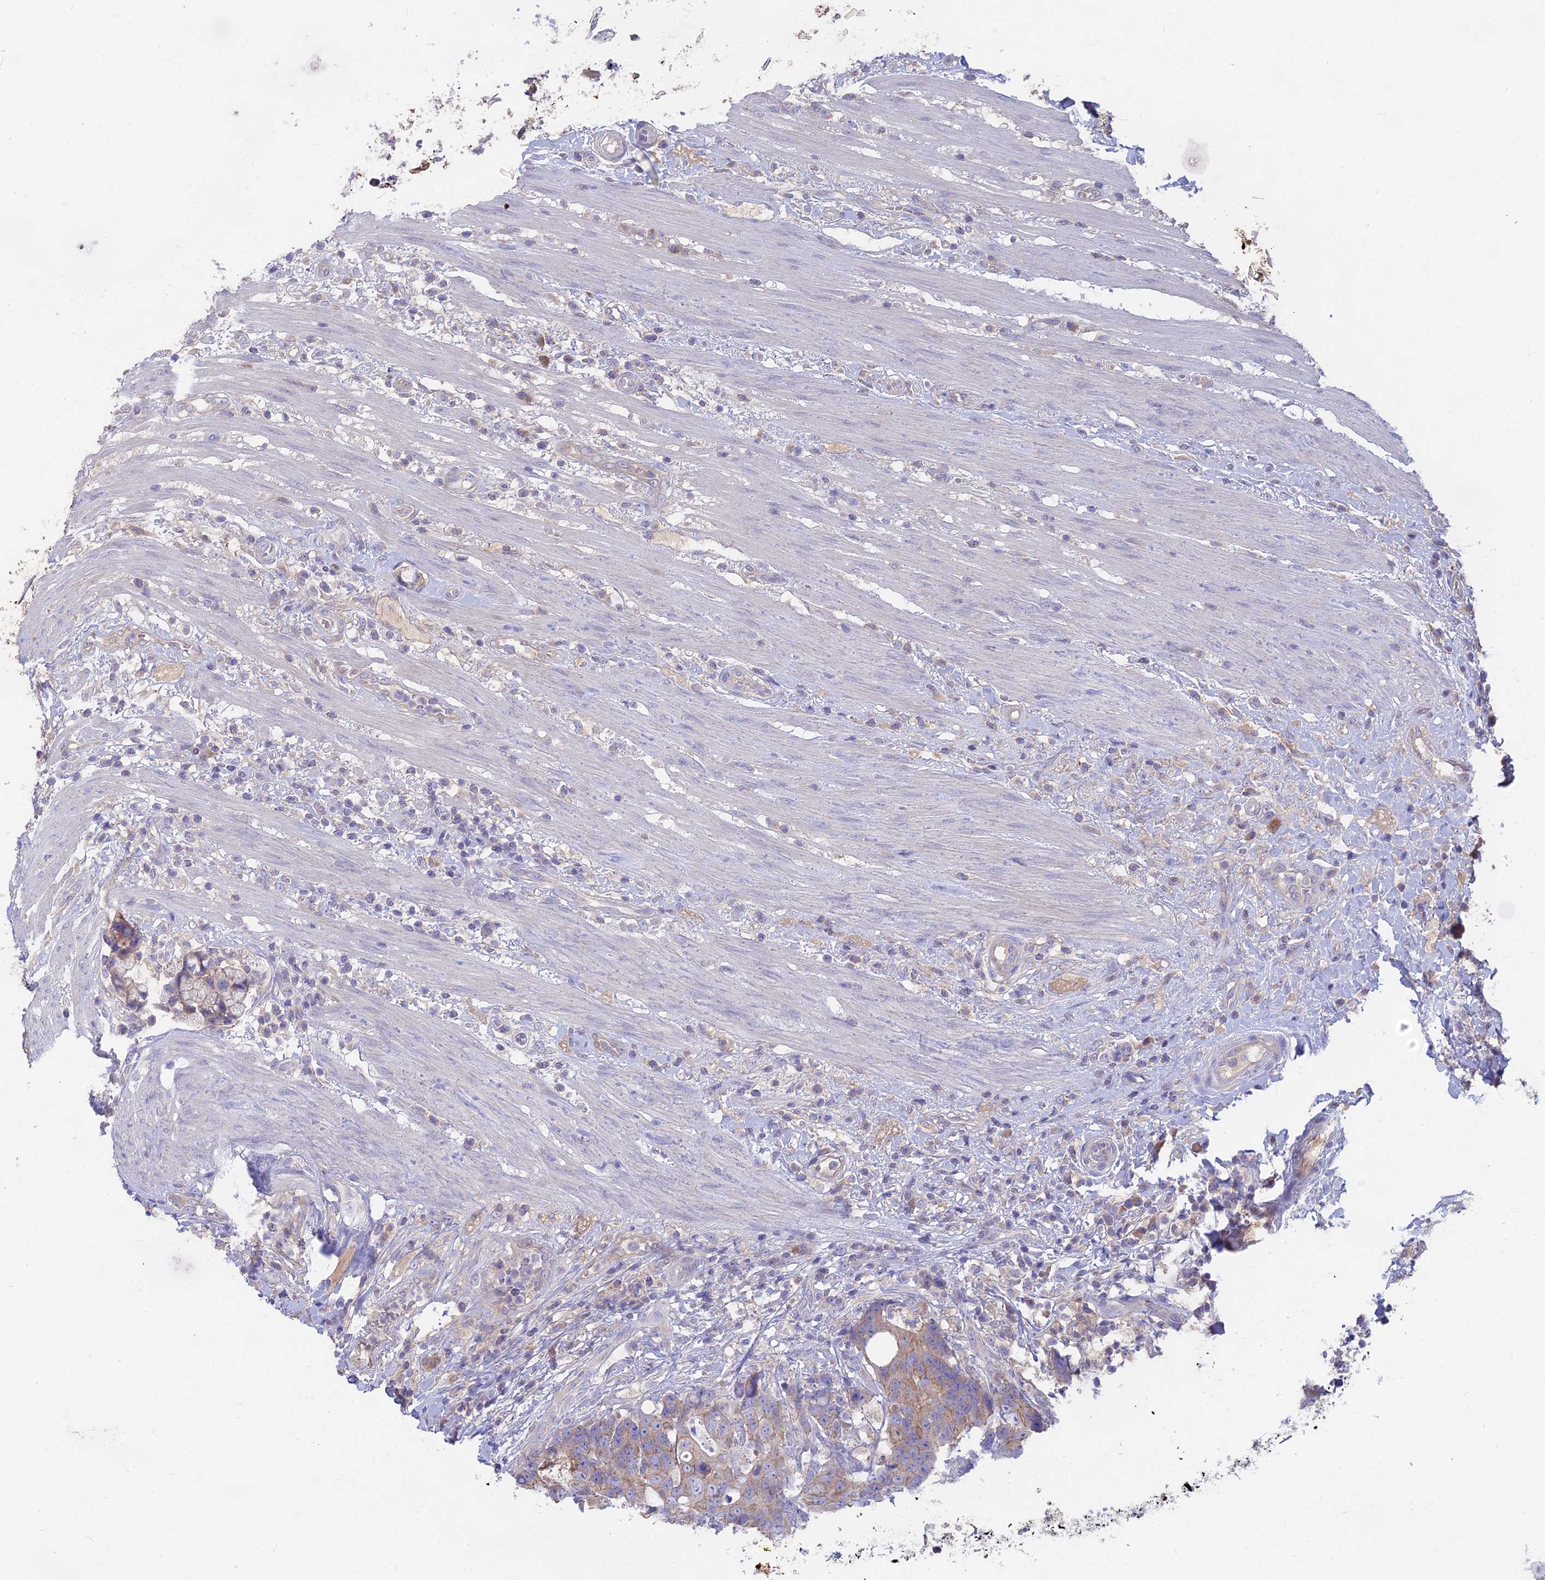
{"staining": {"intensity": "moderate", "quantity": "<25%", "location": "cytoplasmic/membranous"}, "tissue": "colorectal cancer", "cell_type": "Tumor cells", "image_type": "cancer", "snomed": [{"axis": "morphology", "description": "Adenocarcinoma, NOS"}, {"axis": "topography", "description": "Colon"}], "caption": "DAB immunohistochemical staining of colorectal cancer (adenocarcinoma) demonstrates moderate cytoplasmic/membranous protein staining in approximately <25% of tumor cells.", "gene": "PZP", "patient": {"sex": "female", "age": 82}}